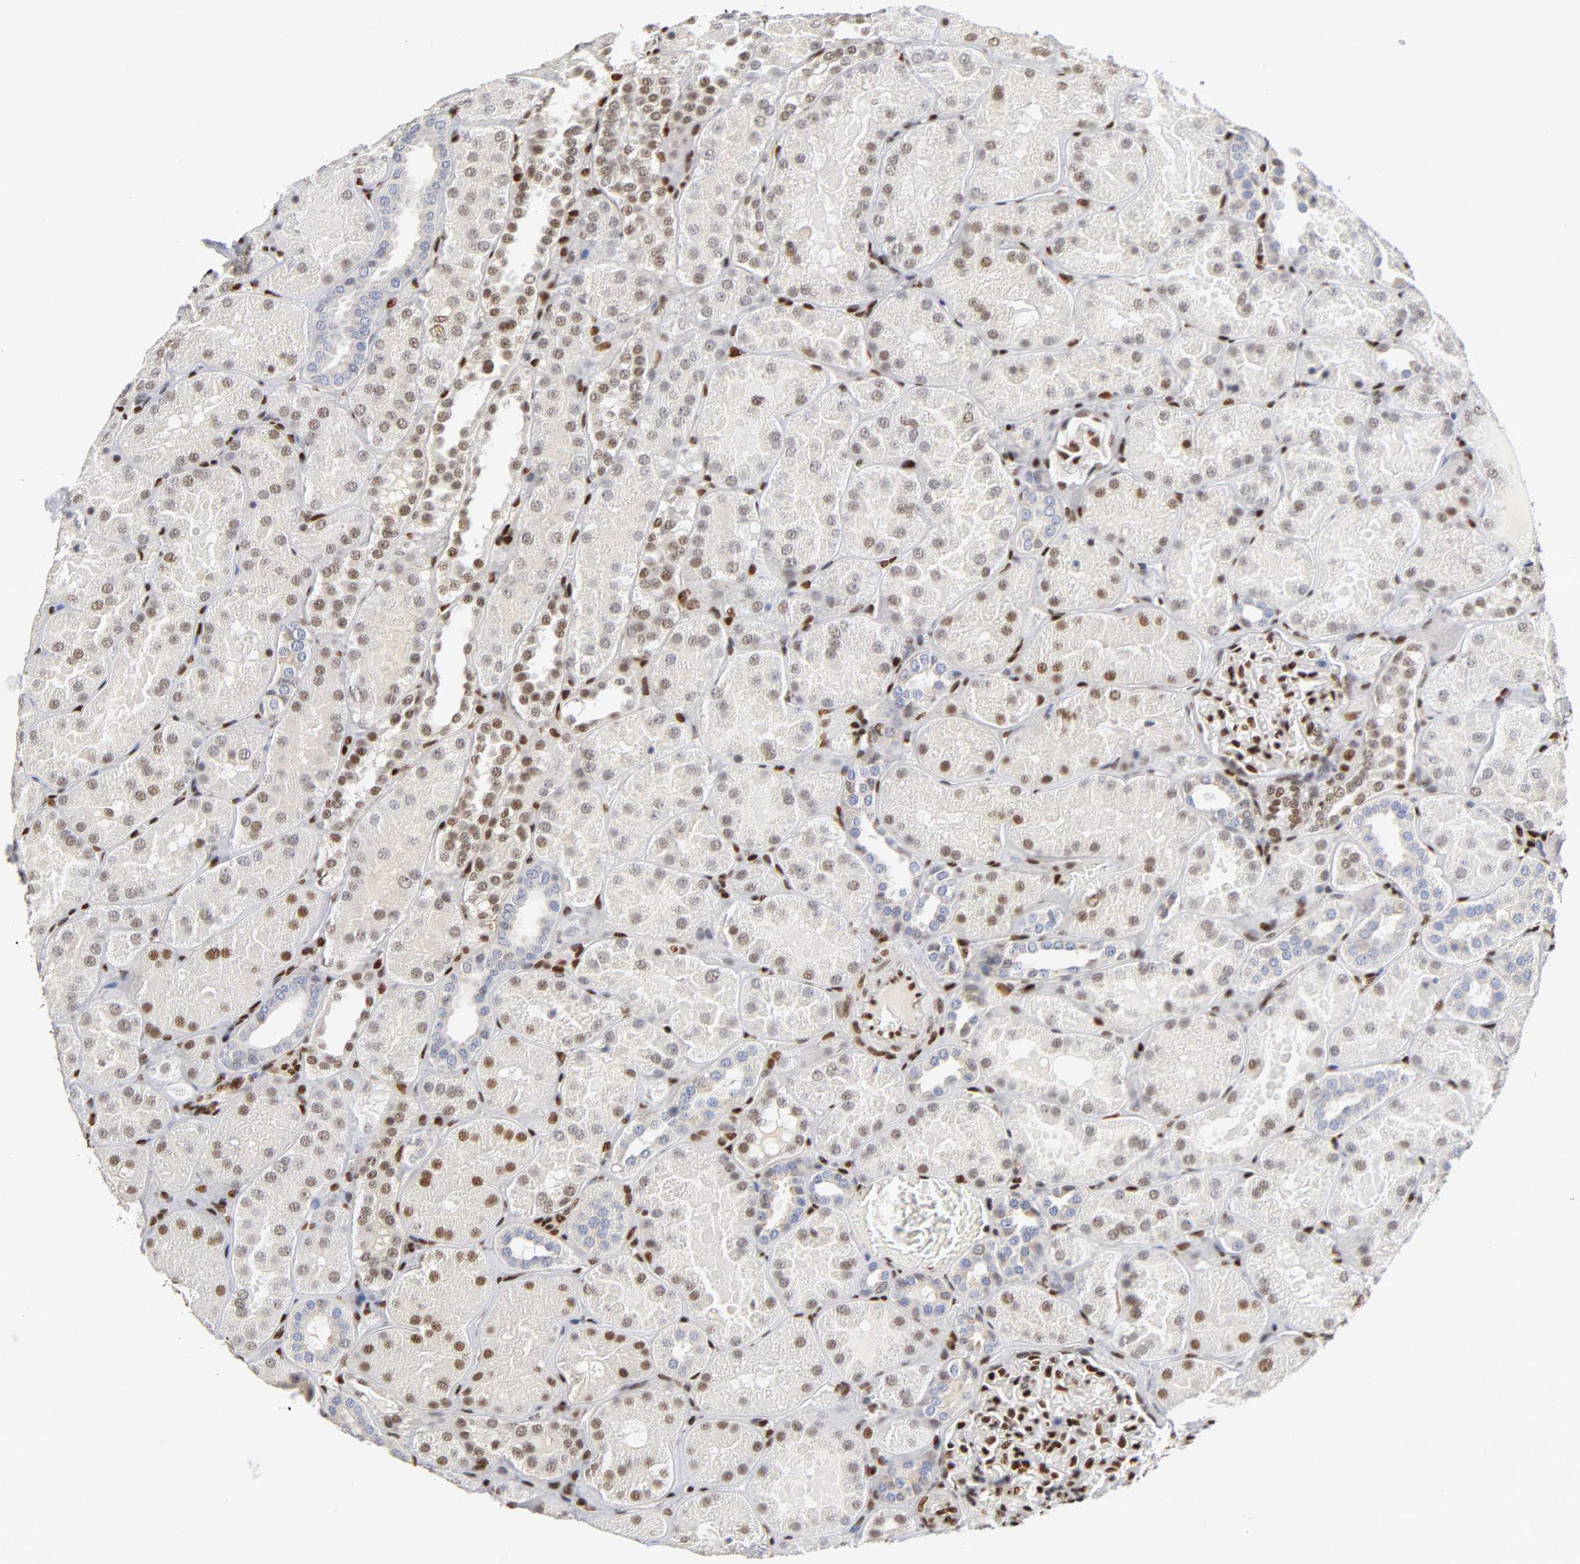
{"staining": {"intensity": "strong", "quantity": ">75%", "location": "nuclear"}, "tissue": "kidney", "cell_type": "Cells in glomeruli", "image_type": "normal", "snomed": [{"axis": "morphology", "description": "Normal tissue, NOS"}, {"axis": "topography", "description": "Kidney"}], "caption": "Brown immunohistochemical staining in benign kidney reveals strong nuclear expression in about >75% of cells in glomeruli.", "gene": "NR3C1", "patient": {"sex": "male", "age": 28}}